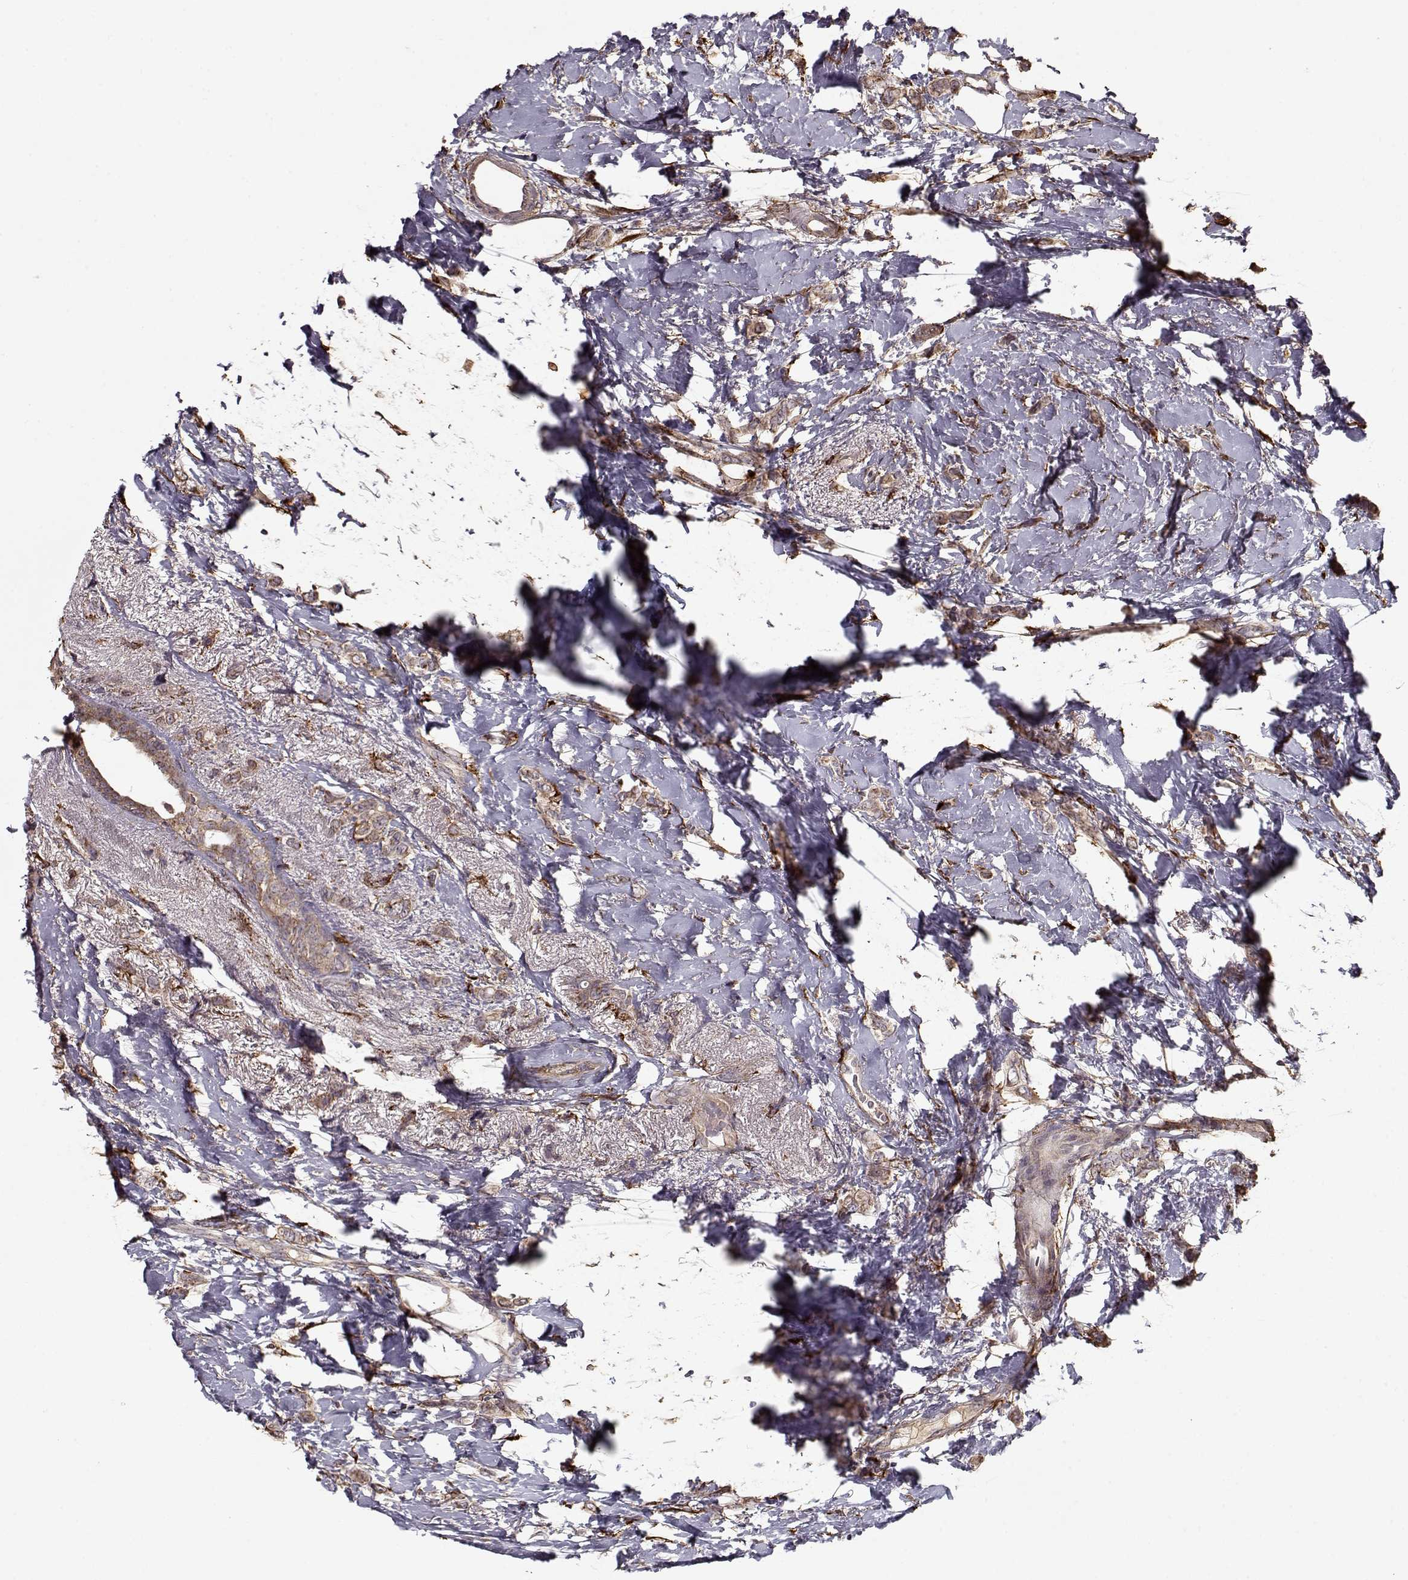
{"staining": {"intensity": "weak", "quantity": ">75%", "location": "cytoplasmic/membranous"}, "tissue": "breast cancer", "cell_type": "Tumor cells", "image_type": "cancer", "snomed": [{"axis": "morphology", "description": "Lobular carcinoma"}, {"axis": "topography", "description": "Breast"}], "caption": "About >75% of tumor cells in breast cancer (lobular carcinoma) demonstrate weak cytoplasmic/membranous protein positivity as visualized by brown immunohistochemical staining.", "gene": "IMMP1L", "patient": {"sex": "female", "age": 66}}